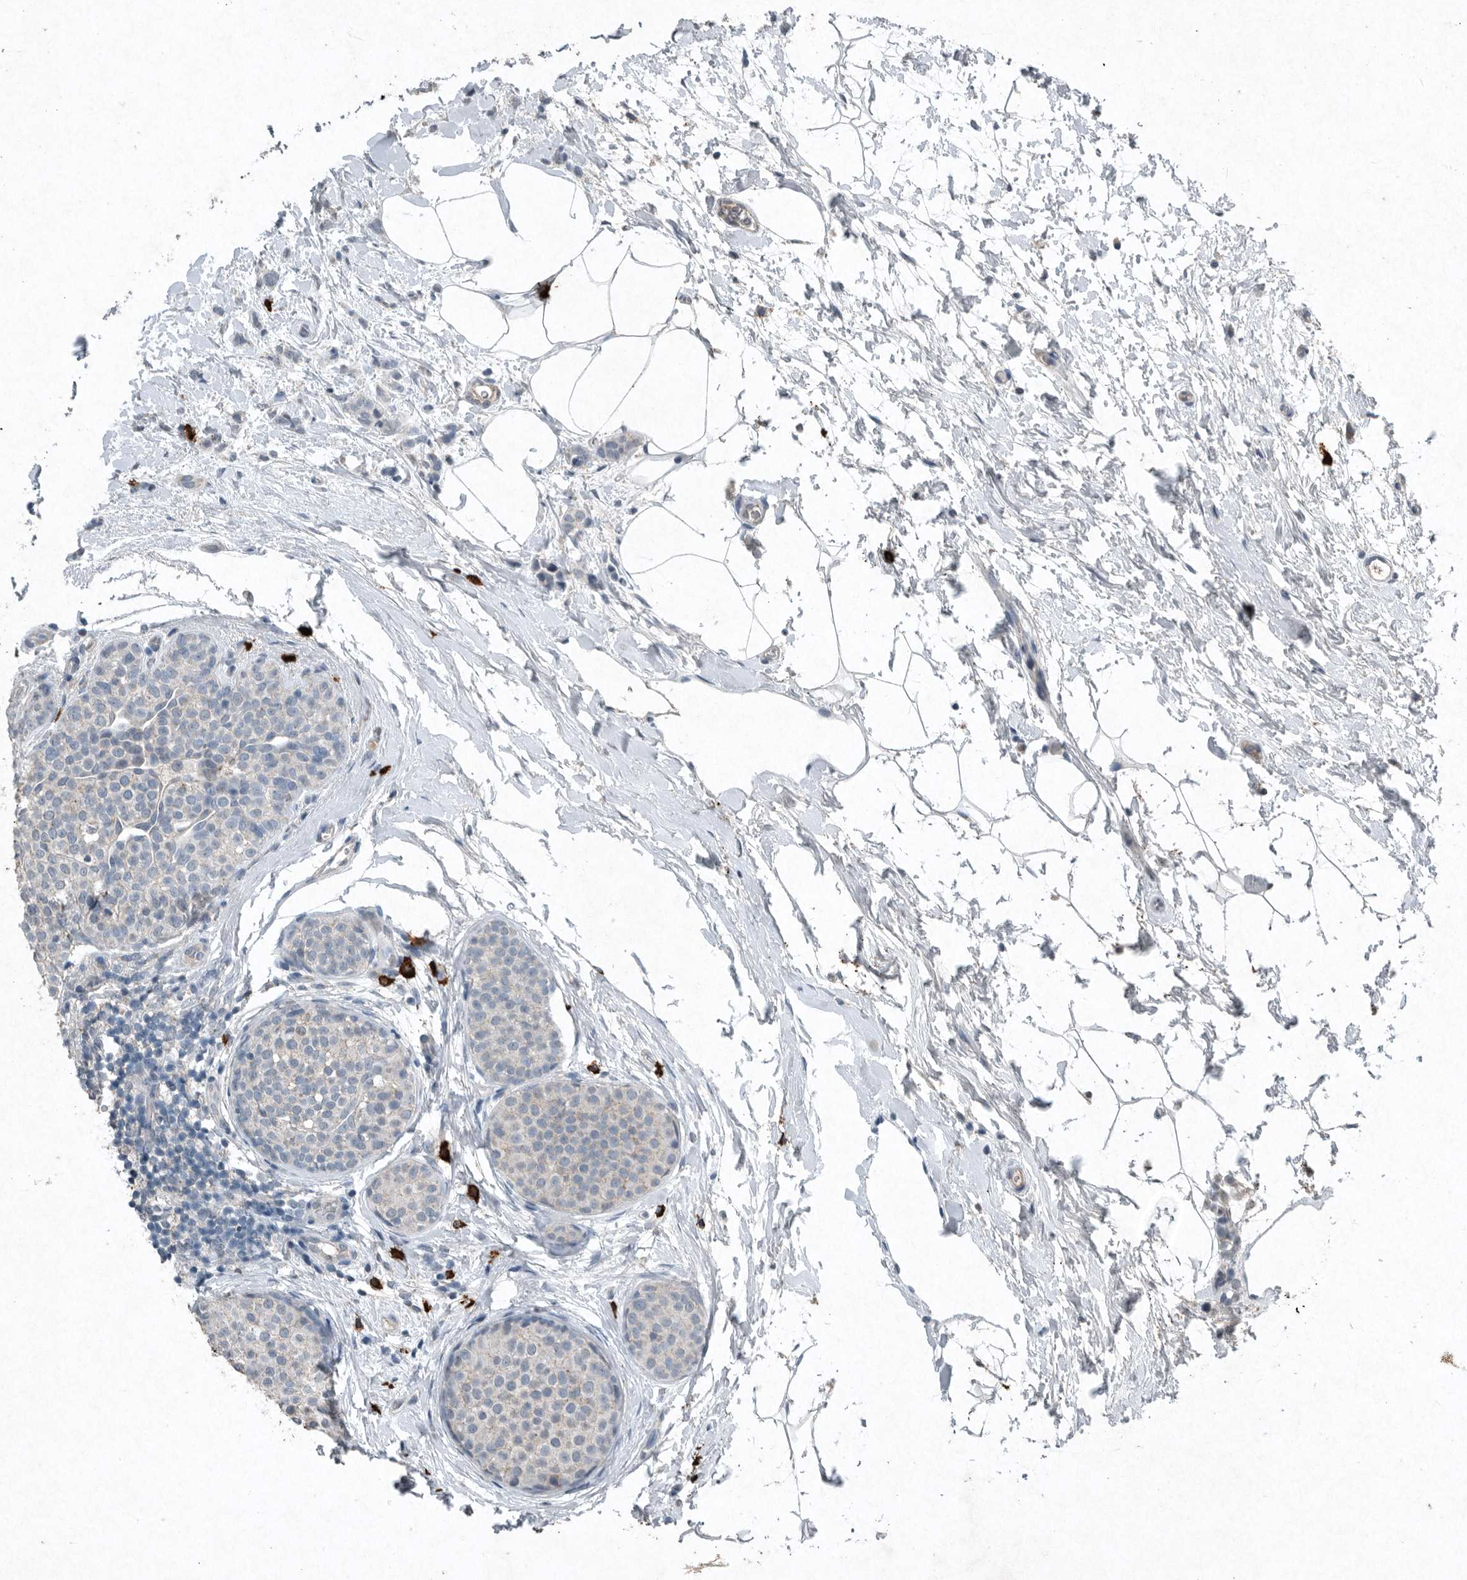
{"staining": {"intensity": "negative", "quantity": "none", "location": "none"}, "tissue": "breast cancer", "cell_type": "Tumor cells", "image_type": "cancer", "snomed": [{"axis": "morphology", "description": "Lobular carcinoma, in situ"}, {"axis": "morphology", "description": "Lobular carcinoma"}, {"axis": "topography", "description": "Breast"}], "caption": "A micrograph of human lobular carcinoma (breast) is negative for staining in tumor cells. (DAB (3,3'-diaminobenzidine) immunohistochemistry (IHC), high magnification).", "gene": "IL20", "patient": {"sex": "female", "age": 41}}